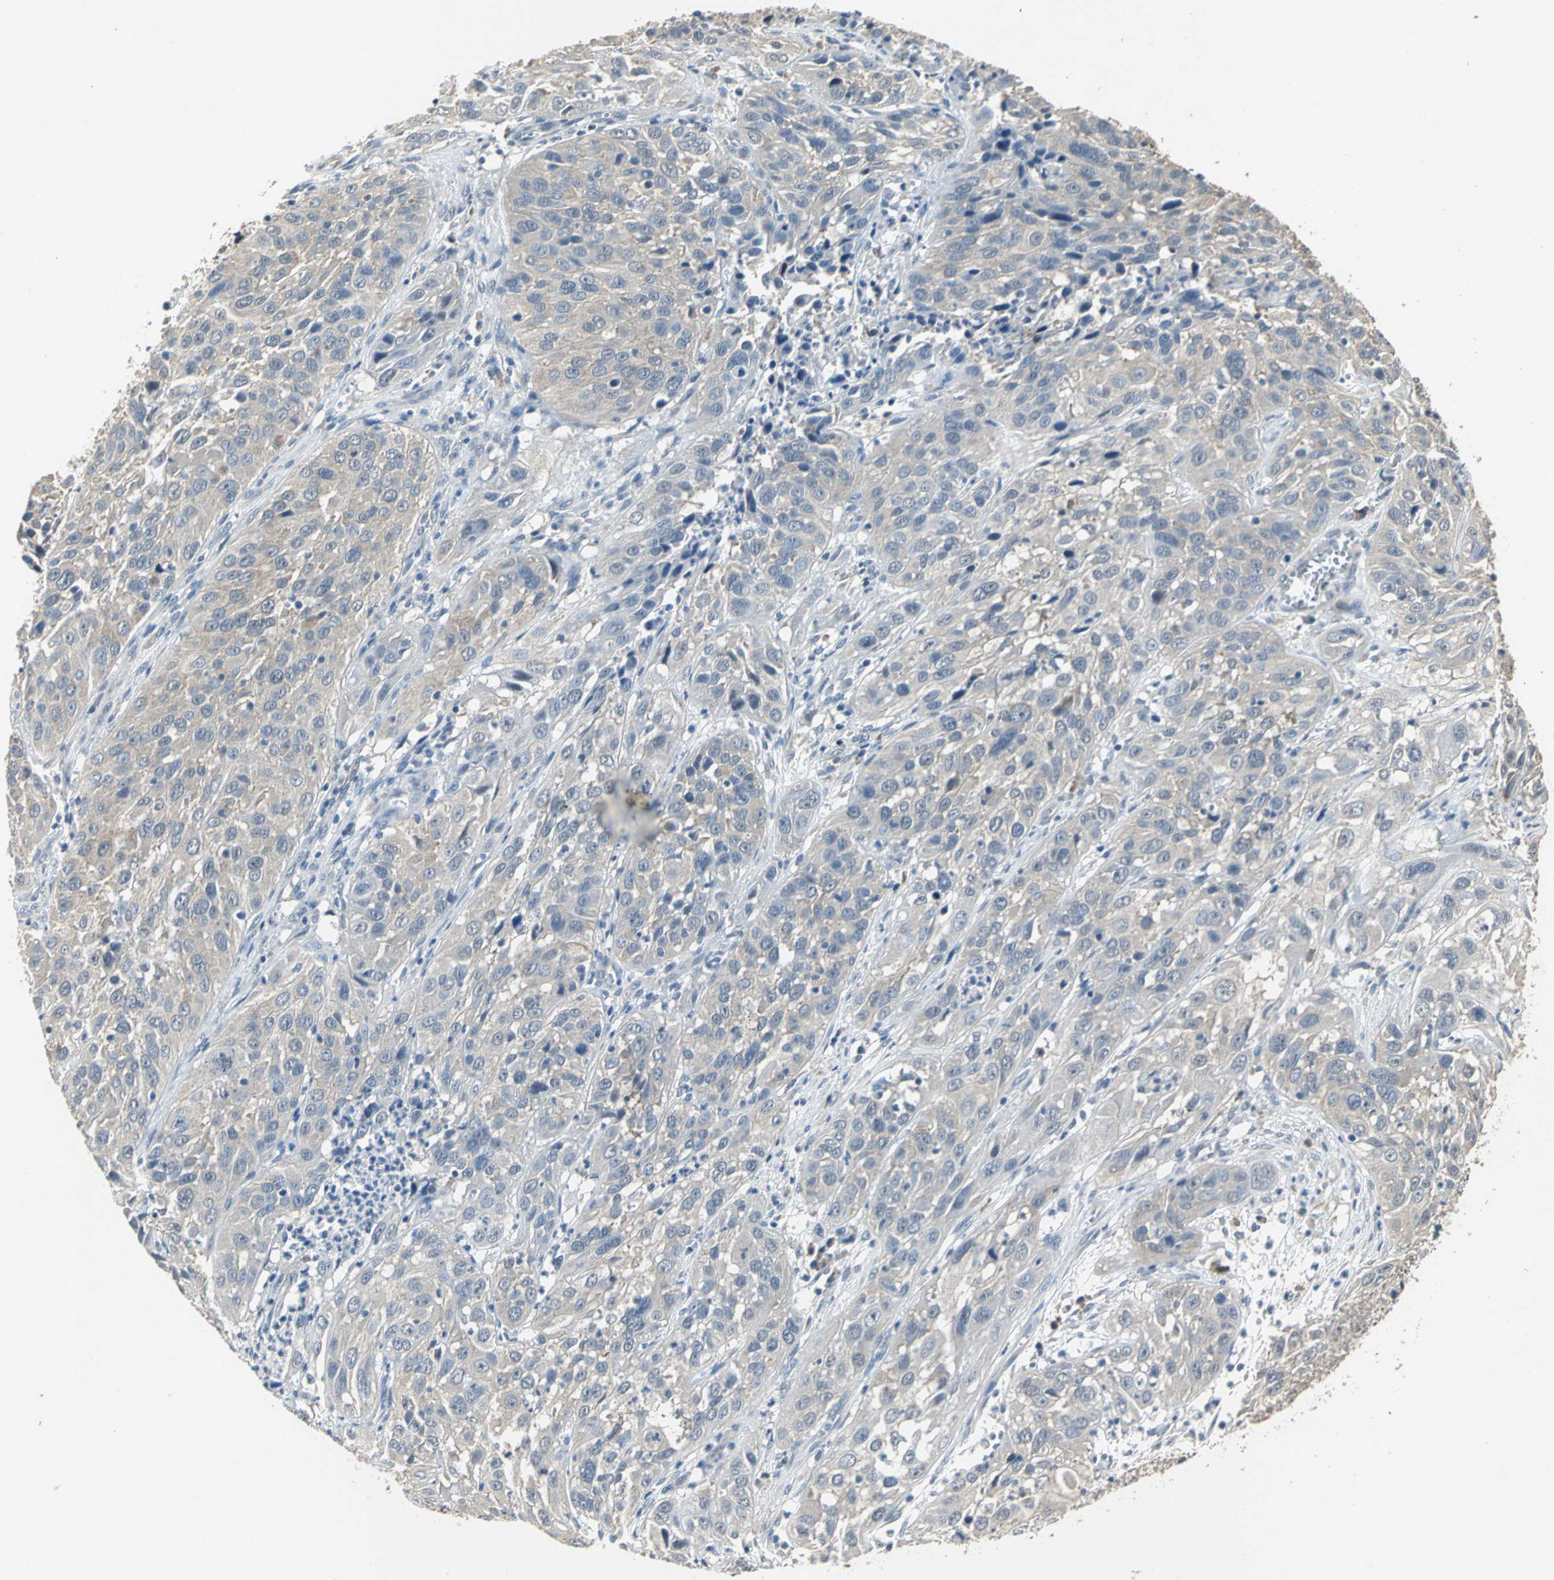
{"staining": {"intensity": "weak", "quantity": ">75%", "location": "cytoplasmic/membranous"}, "tissue": "cervical cancer", "cell_type": "Tumor cells", "image_type": "cancer", "snomed": [{"axis": "morphology", "description": "Squamous cell carcinoma, NOS"}, {"axis": "topography", "description": "Cervix"}], "caption": "Protein analysis of squamous cell carcinoma (cervical) tissue demonstrates weak cytoplasmic/membranous positivity in about >75% of tumor cells. (DAB = brown stain, brightfield microscopy at high magnification).", "gene": "OCLN", "patient": {"sex": "female", "age": 32}}